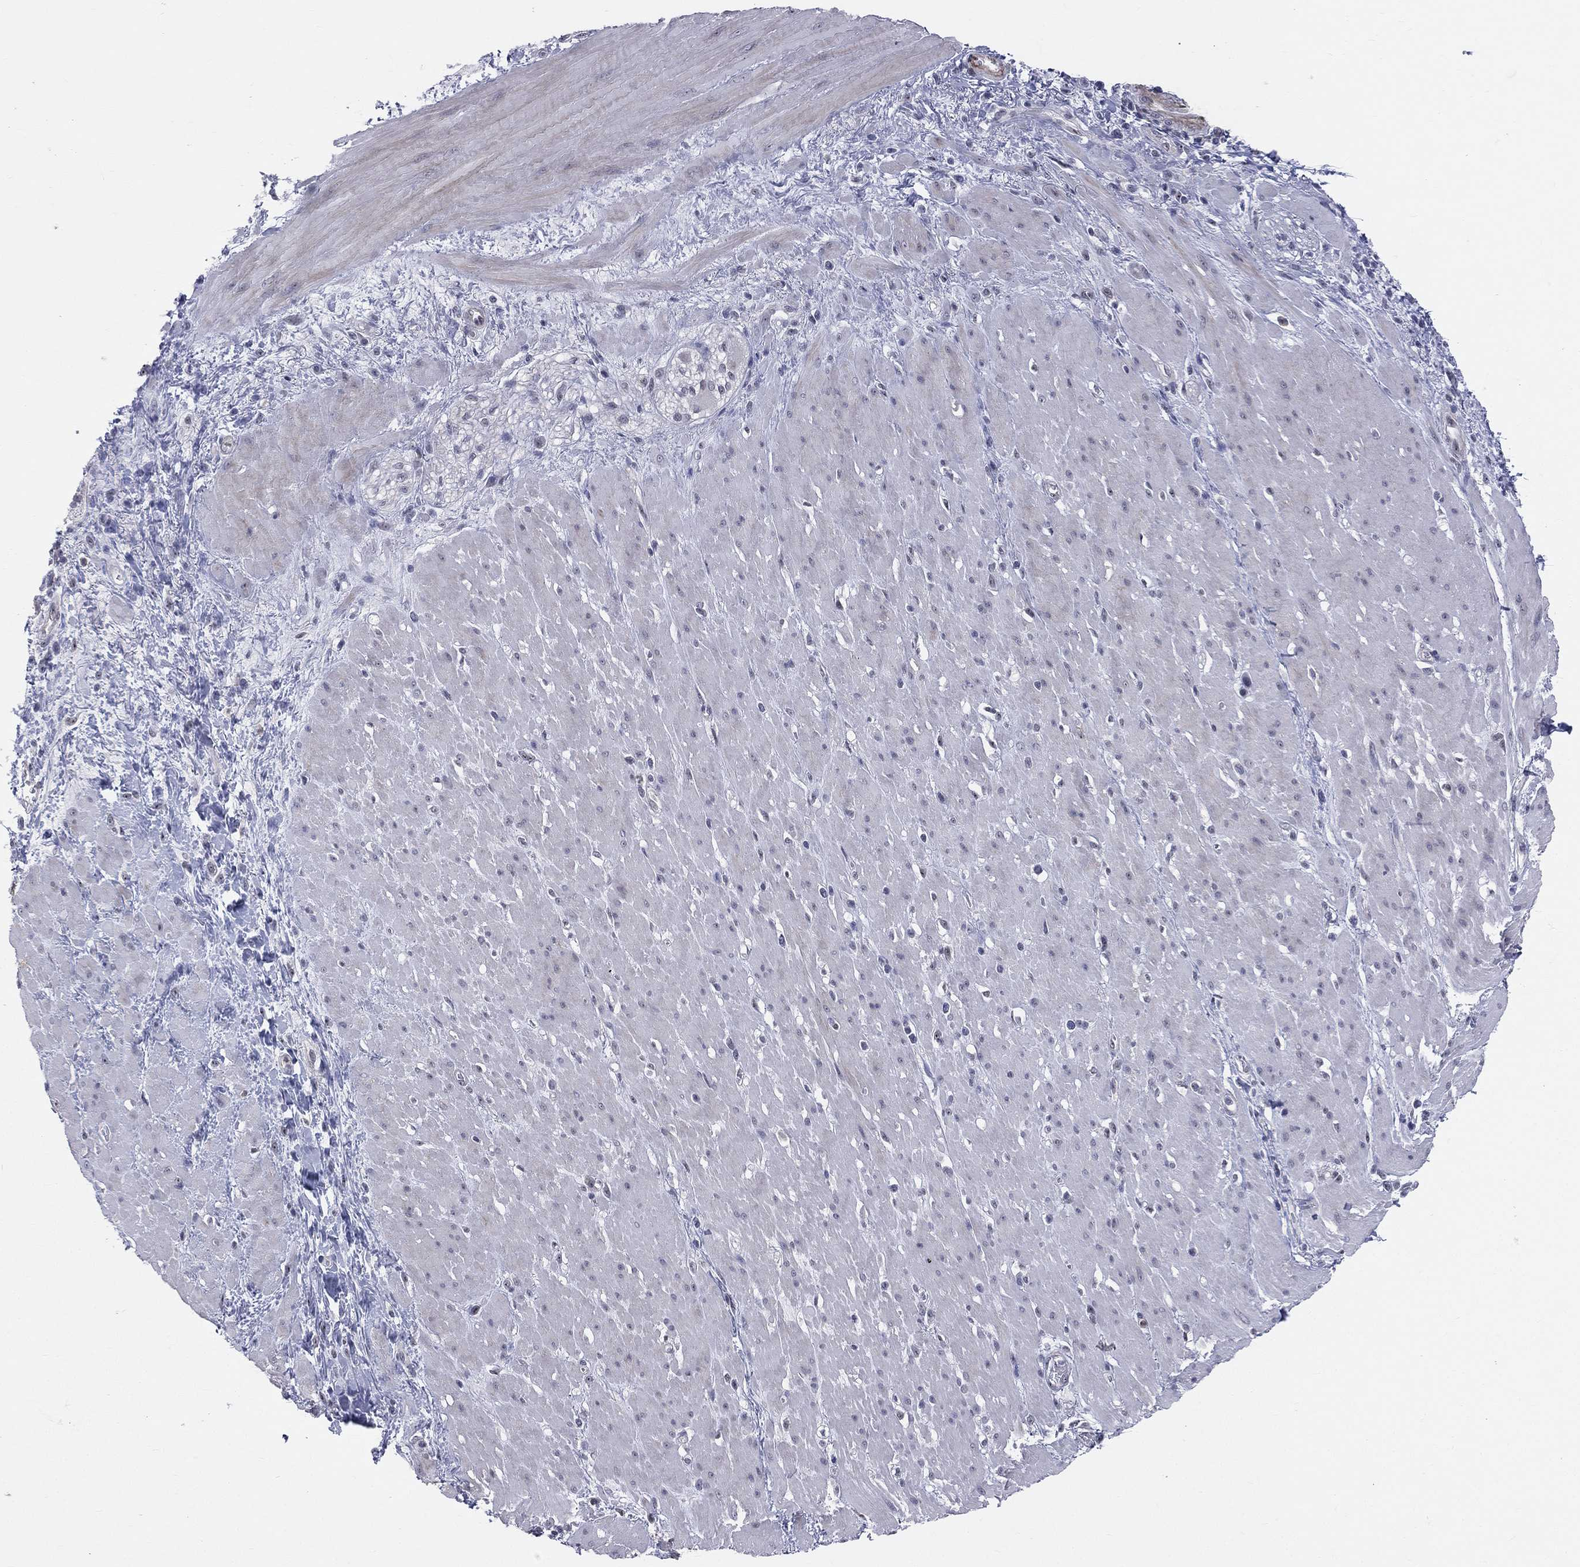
{"staining": {"intensity": "negative", "quantity": "none", "location": "none"}, "tissue": "smooth muscle", "cell_type": "Smooth muscle cells", "image_type": "normal", "snomed": [{"axis": "morphology", "description": "Normal tissue, NOS"}, {"axis": "topography", "description": "Soft tissue"}, {"axis": "topography", "description": "Smooth muscle"}], "caption": "IHC photomicrograph of unremarkable smooth muscle: human smooth muscle stained with DAB (3,3'-diaminobenzidine) reveals no significant protein positivity in smooth muscle cells.", "gene": "CD22", "patient": {"sex": "male", "age": 72}}